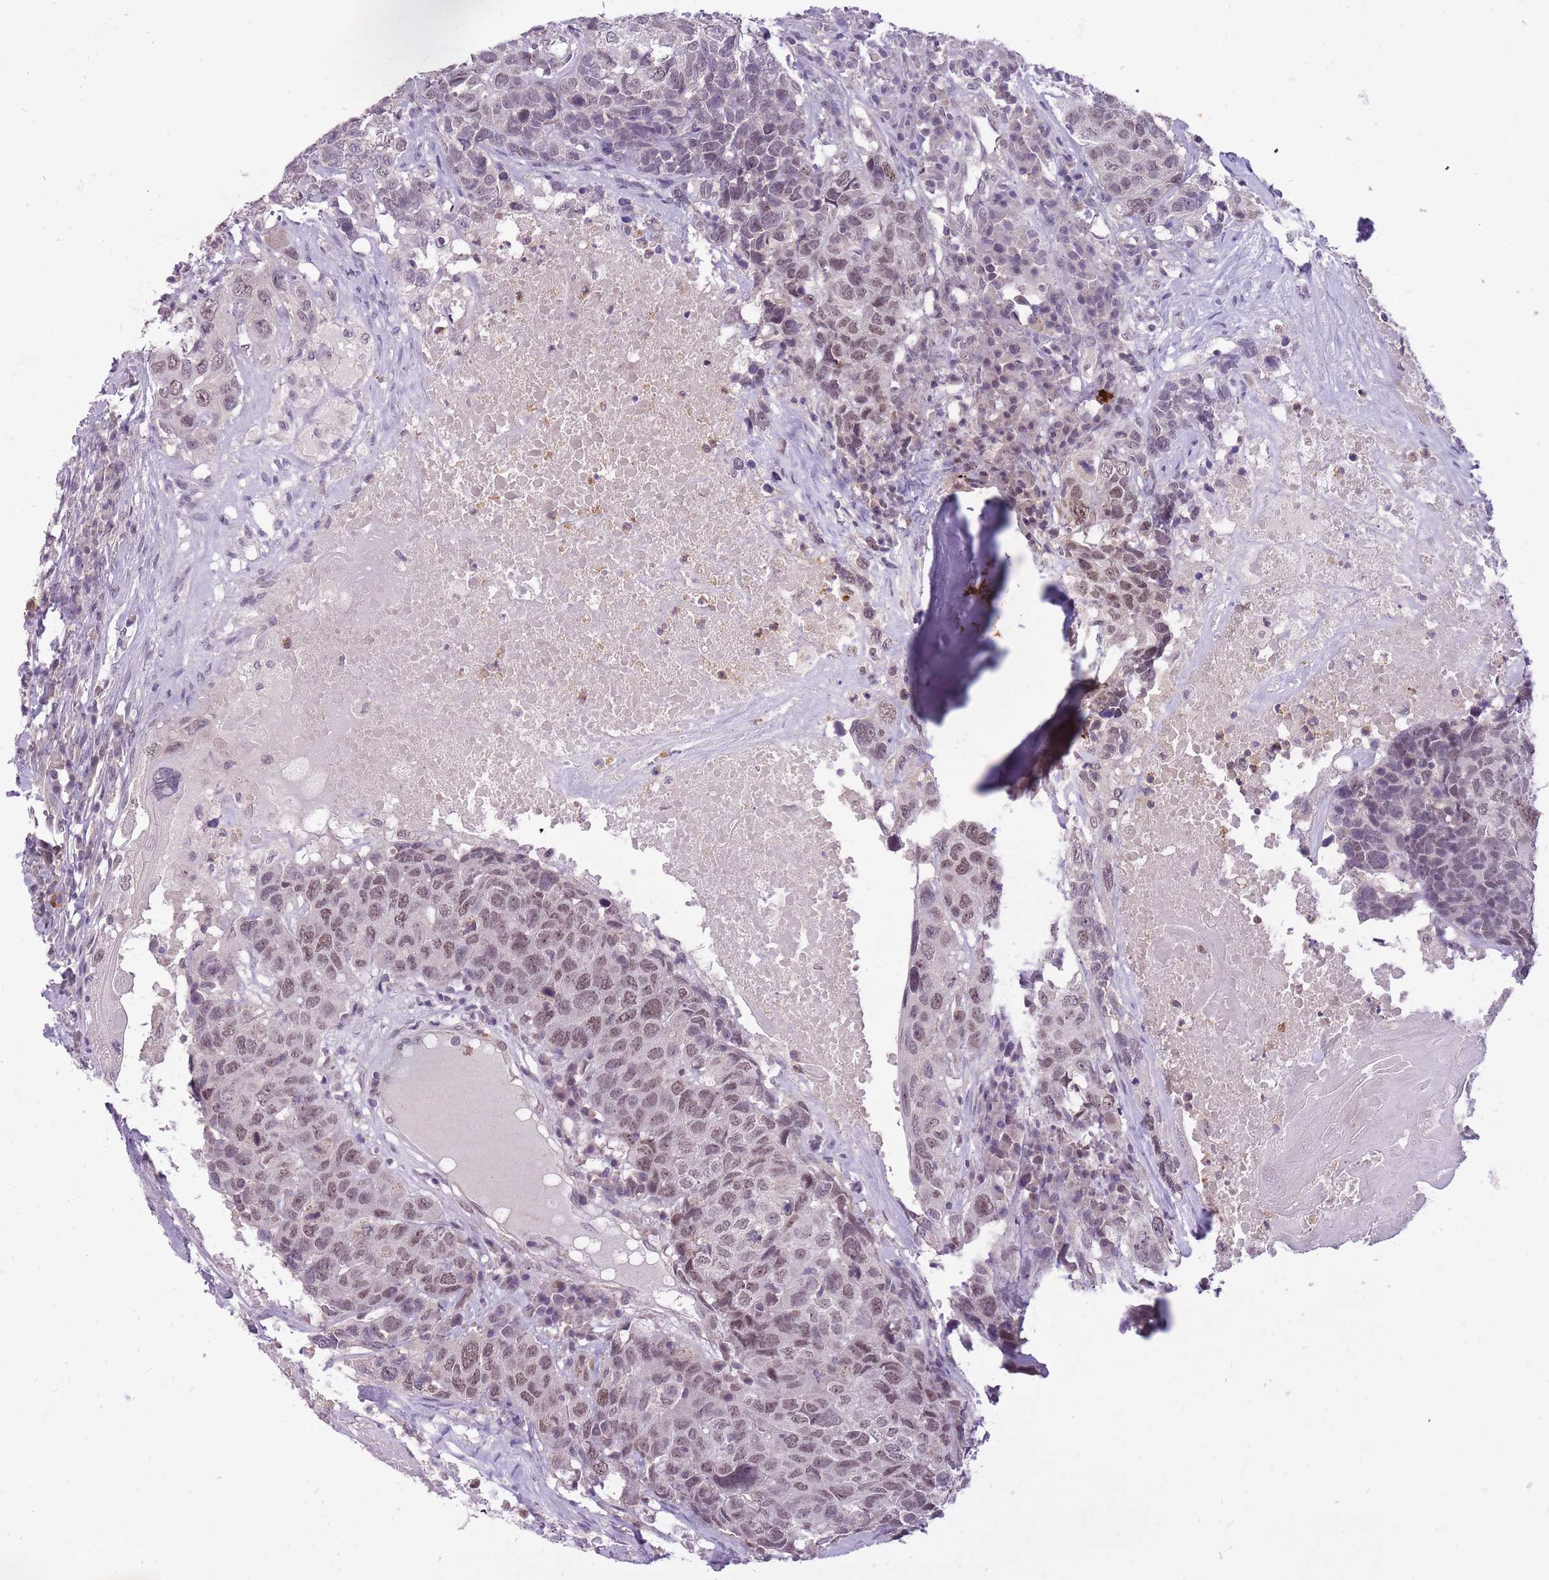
{"staining": {"intensity": "moderate", "quantity": ">75%", "location": "nuclear"}, "tissue": "head and neck cancer", "cell_type": "Tumor cells", "image_type": "cancer", "snomed": [{"axis": "morphology", "description": "Squamous cell carcinoma, NOS"}, {"axis": "topography", "description": "Head-Neck"}], "caption": "An immunohistochemistry (IHC) histopathology image of neoplastic tissue is shown. Protein staining in brown labels moderate nuclear positivity in head and neck cancer (squamous cell carcinoma) within tumor cells. (IHC, brightfield microscopy, high magnification).", "gene": "TIGD1", "patient": {"sex": "male", "age": 66}}